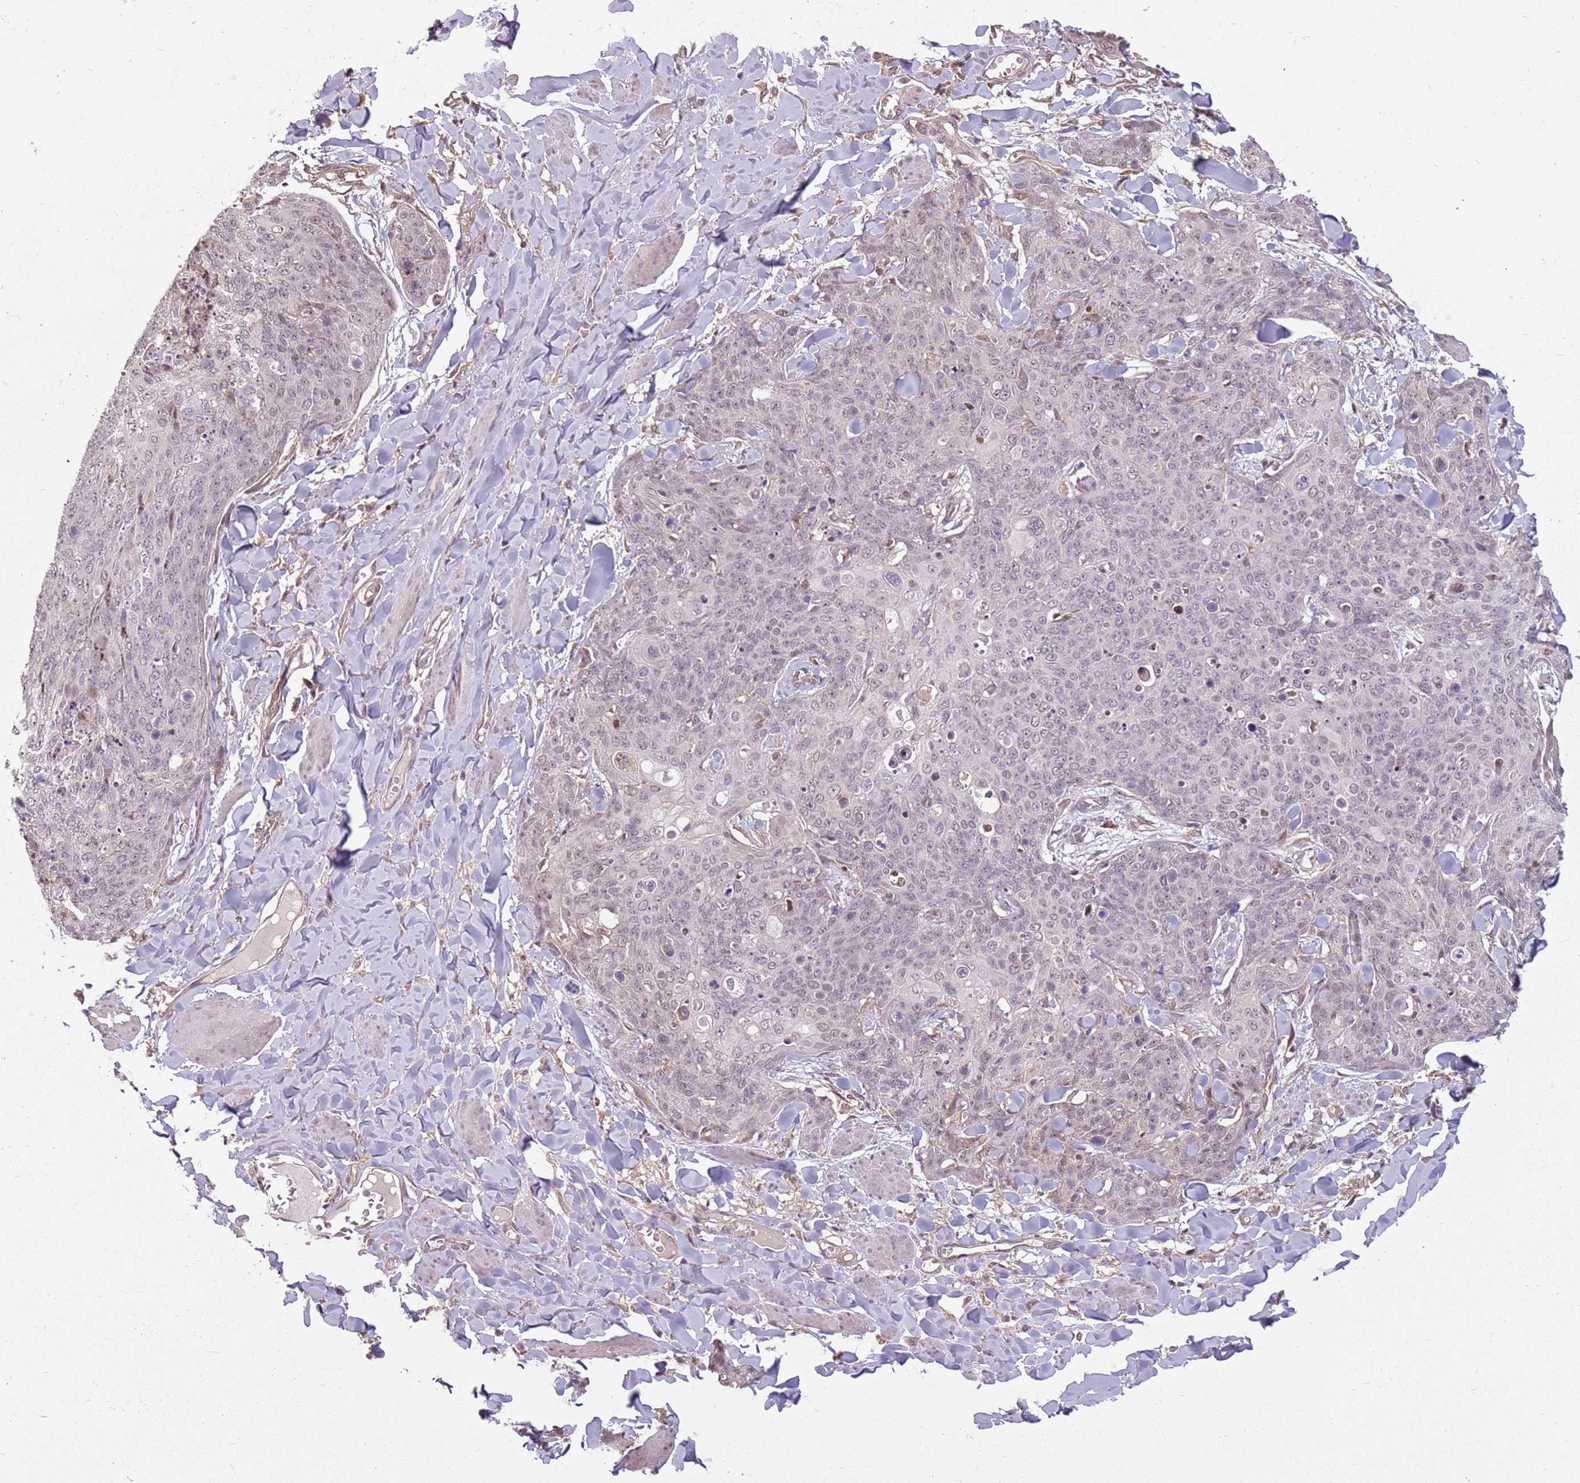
{"staining": {"intensity": "weak", "quantity": "<25%", "location": "nuclear"}, "tissue": "skin cancer", "cell_type": "Tumor cells", "image_type": "cancer", "snomed": [{"axis": "morphology", "description": "Squamous cell carcinoma, NOS"}, {"axis": "topography", "description": "Skin"}, {"axis": "topography", "description": "Vulva"}], "caption": "This is a histopathology image of immunohistochemistry staining of skin cancer, which shows no positivity in tumor cells. The staining is performed using DAB brown chromogen with nuclei counter-stained in using hematoxylin.", "gene": "CHURC1", "patient": {"sex": "female", "age": 85}}